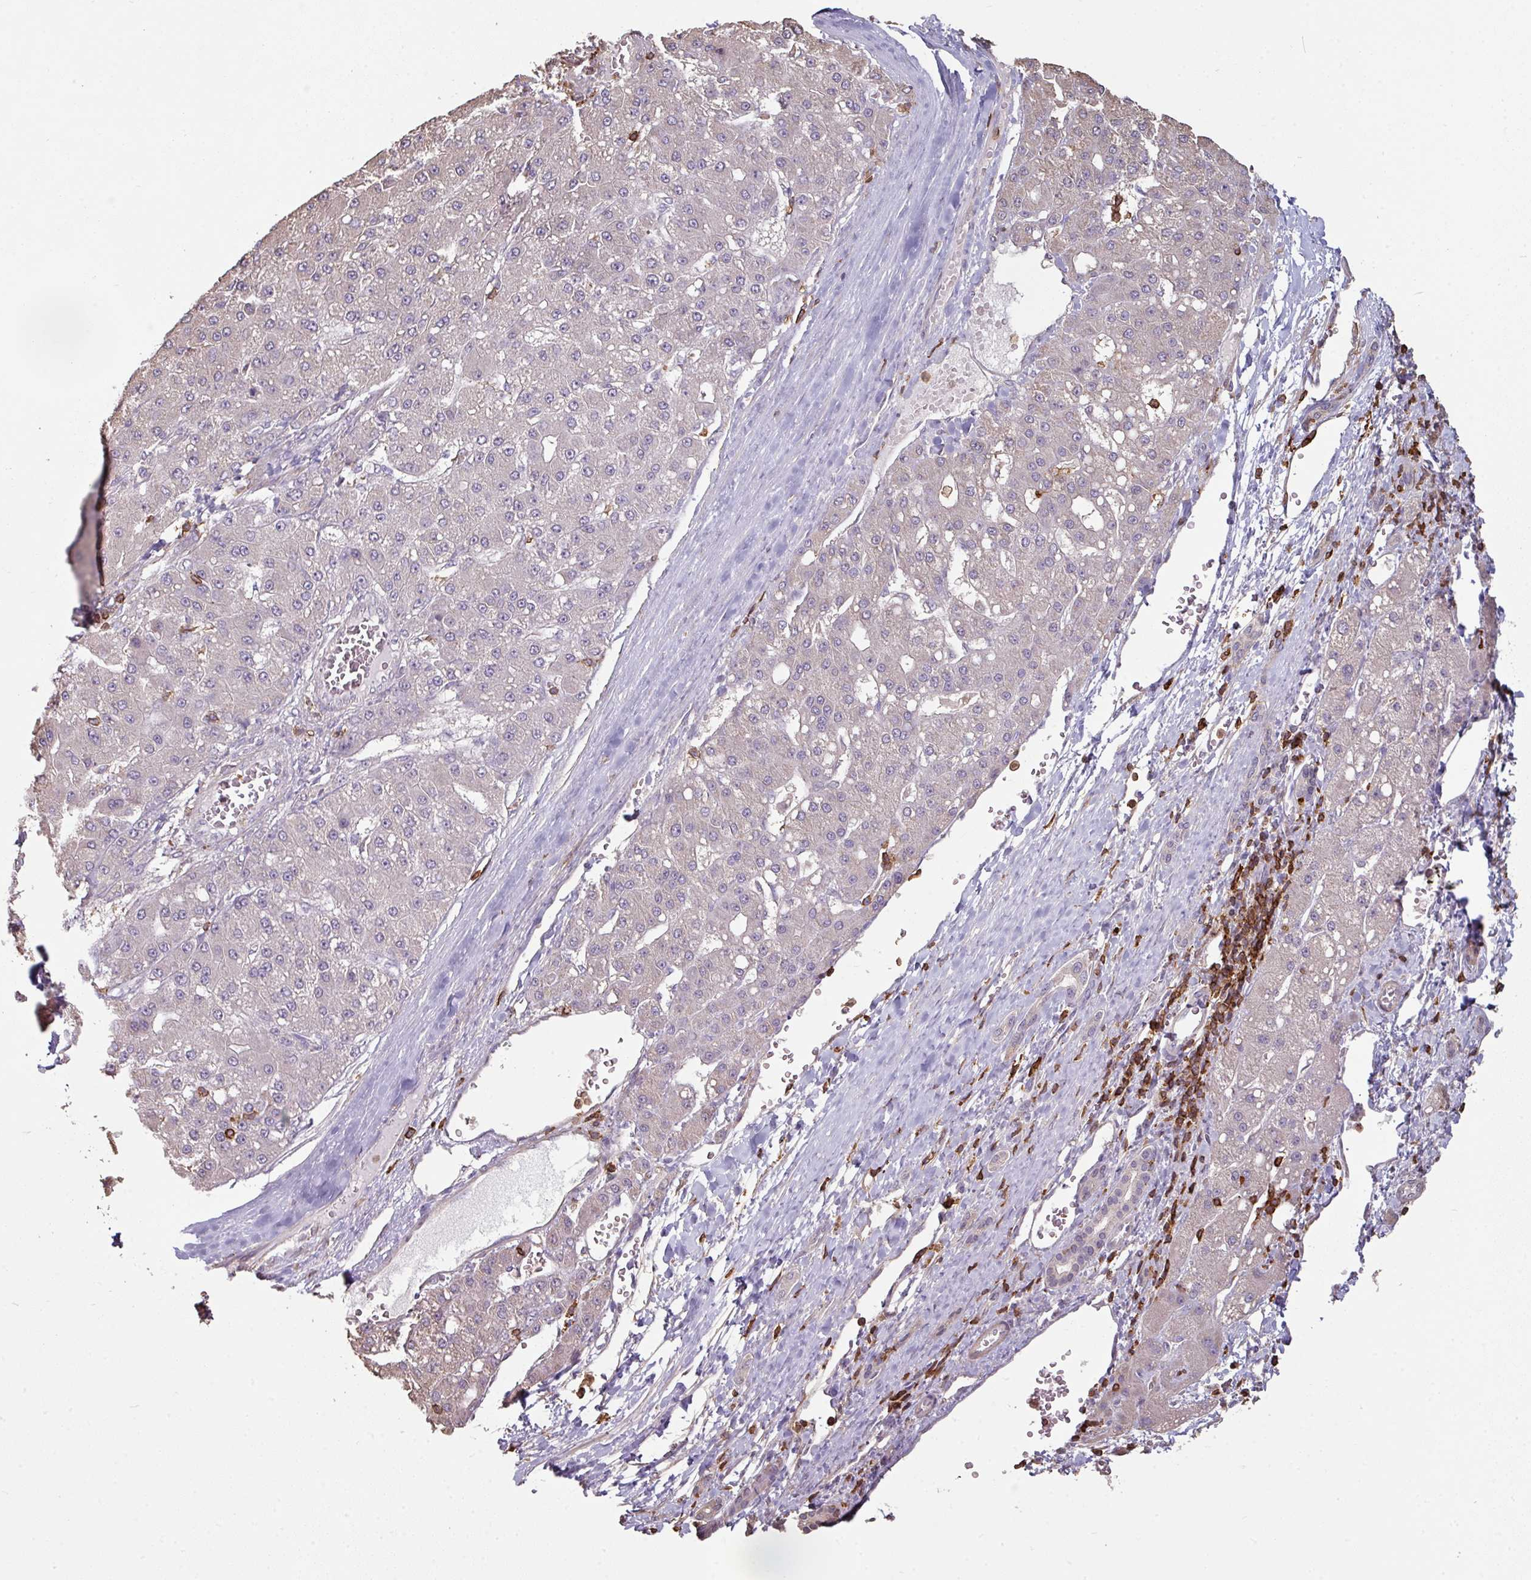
{"staining": {"intensity": "negative", "quantity": "none", "location": "none"}, "tissue": "liver cancer", "cell_type": "Tumor cells", "image_type": "cancer", "snomed": [{"axis": "morphology", "description": "Carcinoma, Hepatocellular, NOS"}, {"axis": "topography", "description": "Liver"}], "caption": "Immunohistochemical staining of liver hepatocellular carcinoma demonstrates no significant expression in tumor cells.", "gene": "OLFML2B", "patient": {"sex": "male", "age": 67}}